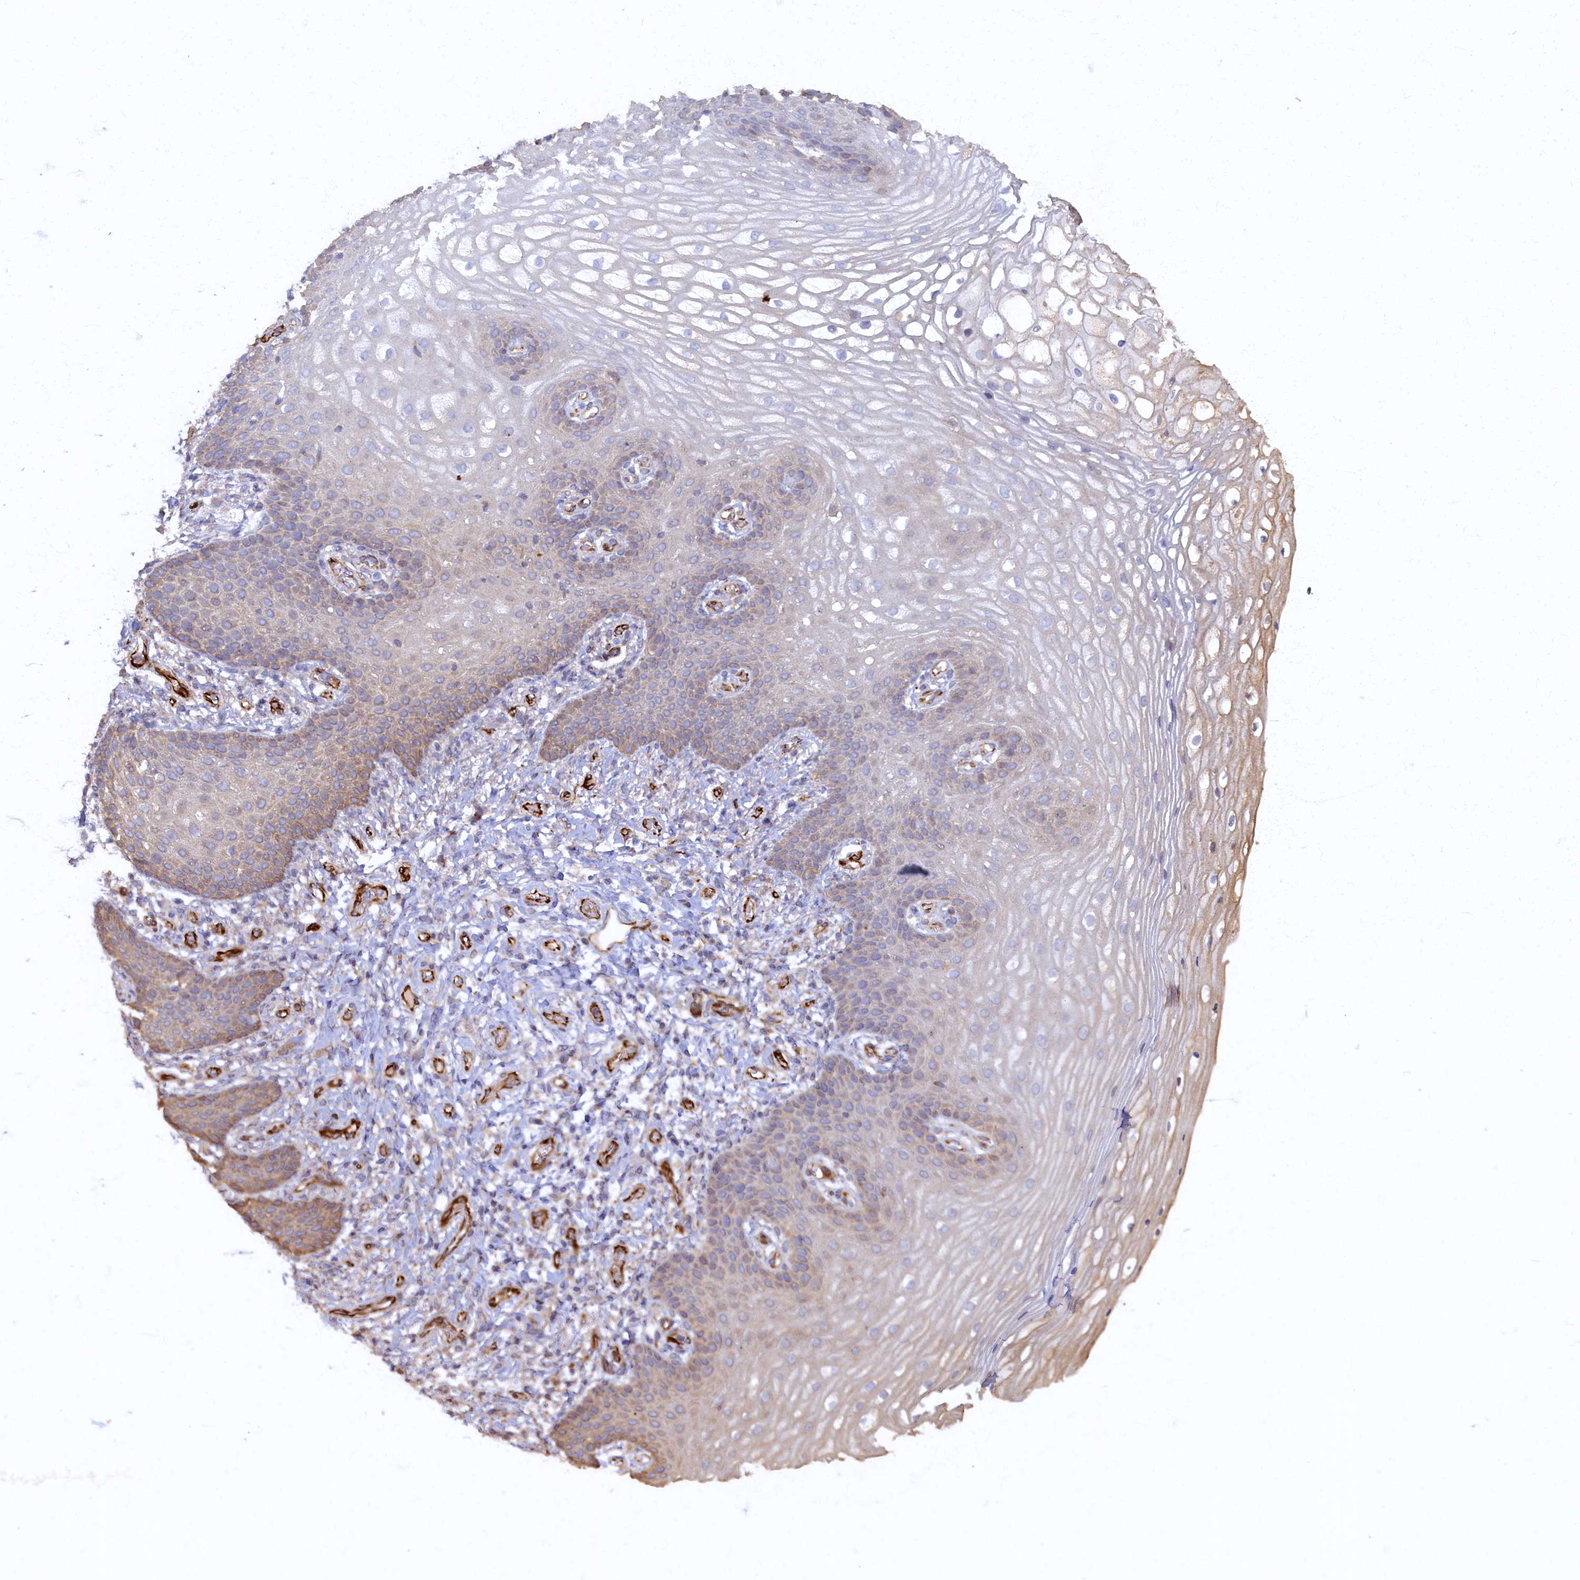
{"staining": {"intensity": "weak", "quantity": "<25%", "location": "cytoplasmic/membranous"}, "tissue": "vagina", "cell_type": "Squamous epithelial cells", "image_type": "normal", "snomed": [{"axis": "morphology", "description": "Normal tissue, NOS"}, {"axis": "topography", "description": "Vagina"}], "caption": "Squamous epithelial cells show no significant protein positivity in unremarkable vagina.", "gene": "ARL11", "patient": {"sex": "female", "age": 60}}